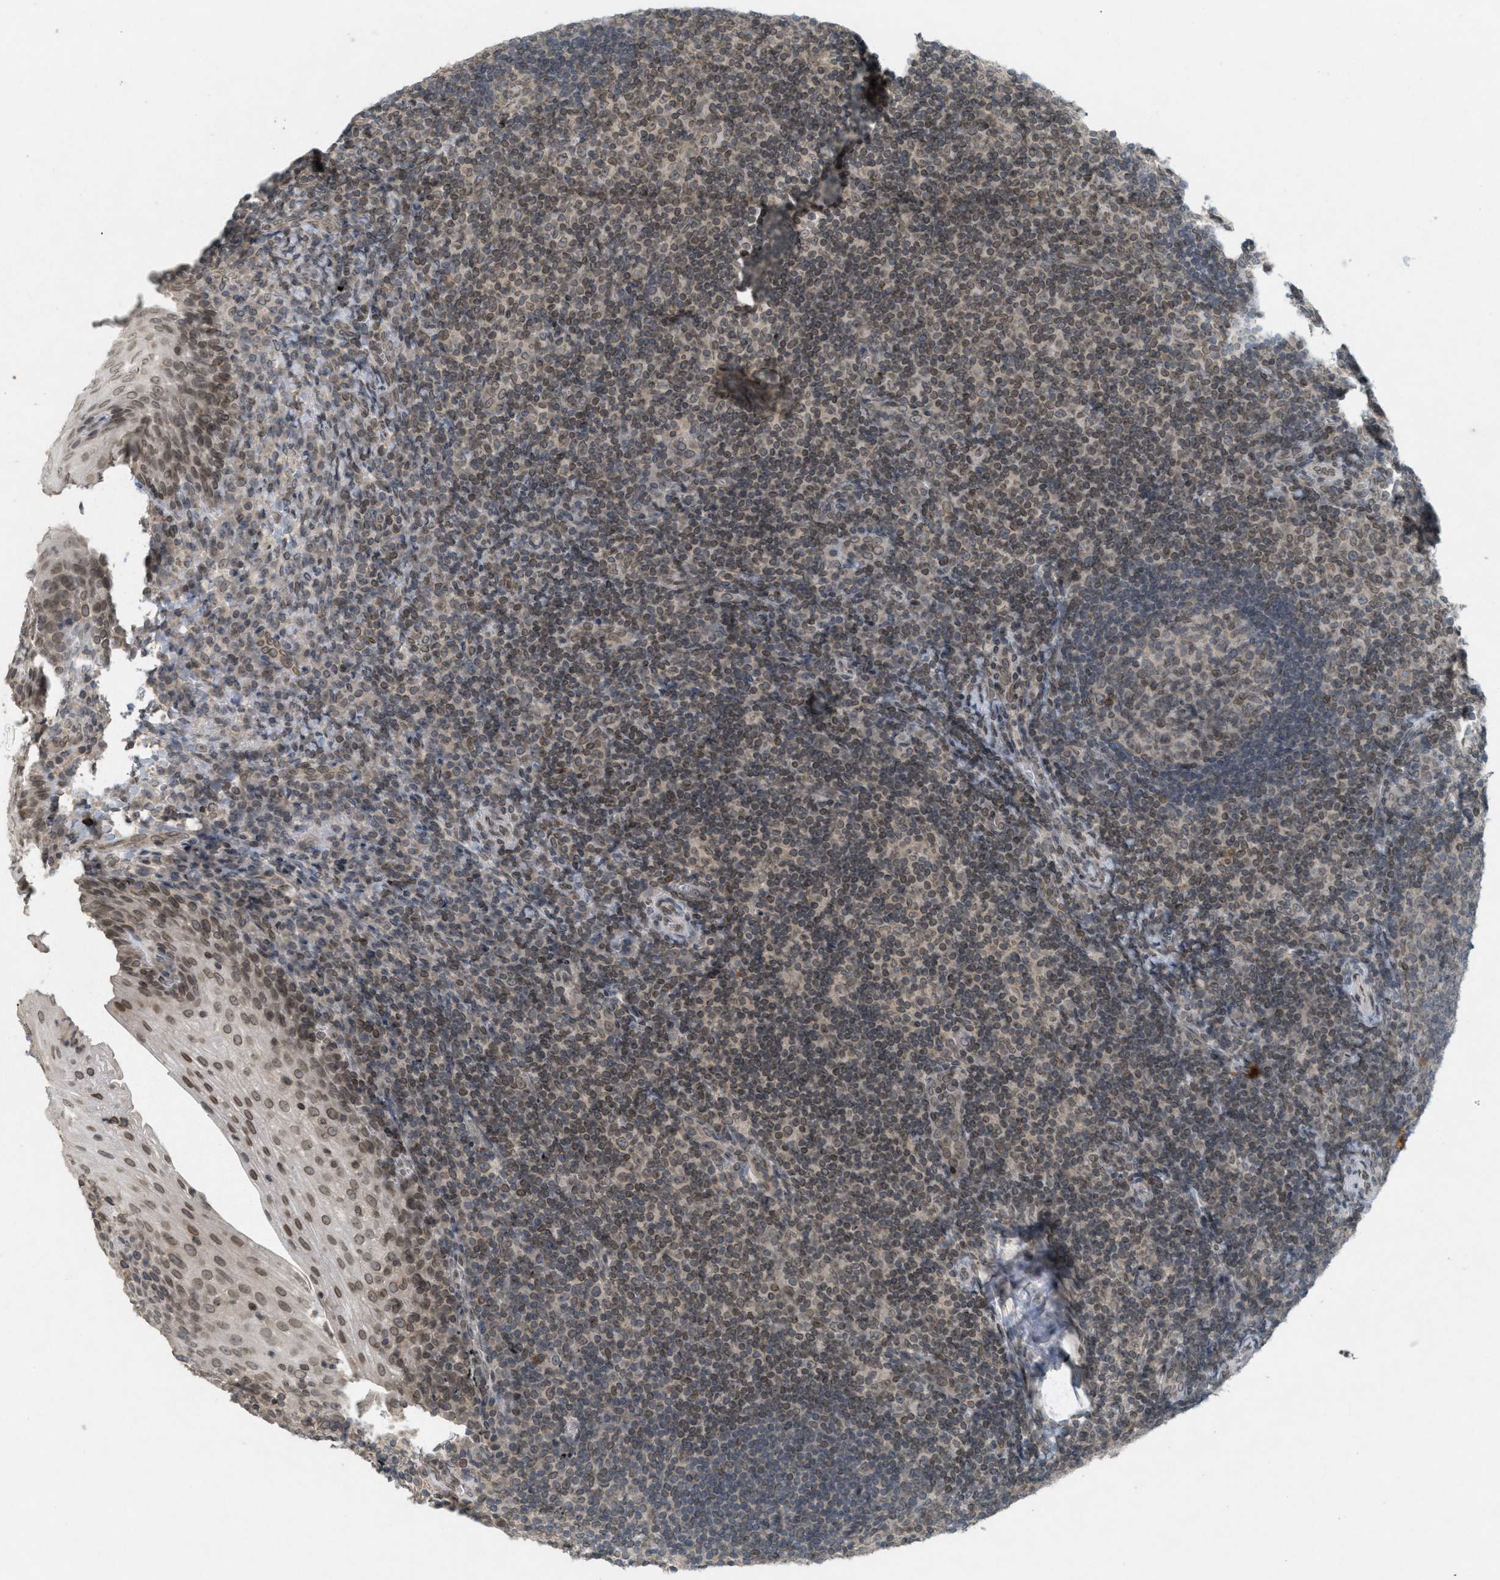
{"staining": {"intensity": "moderate", "quantity": ">75%", "location": "cytoplasmic/membranous,nuclear"}, "tissue": "tonsil", "cell_type": "Germinal center cells", "image_type": "normal", "snomed": [{"axis": "morphology", "description": "Normal tissue, NOS"}, {"axis": "topography", "description": "Tonsil"}], "caption": "Protein staining exhibits moderate cytoplasmic/membranous,nuclear positivity in approximately >75% of germinal center cells in benign tonsil.", "gene": "ABHD6", "patient": {"sex": "male", "age": 37}}